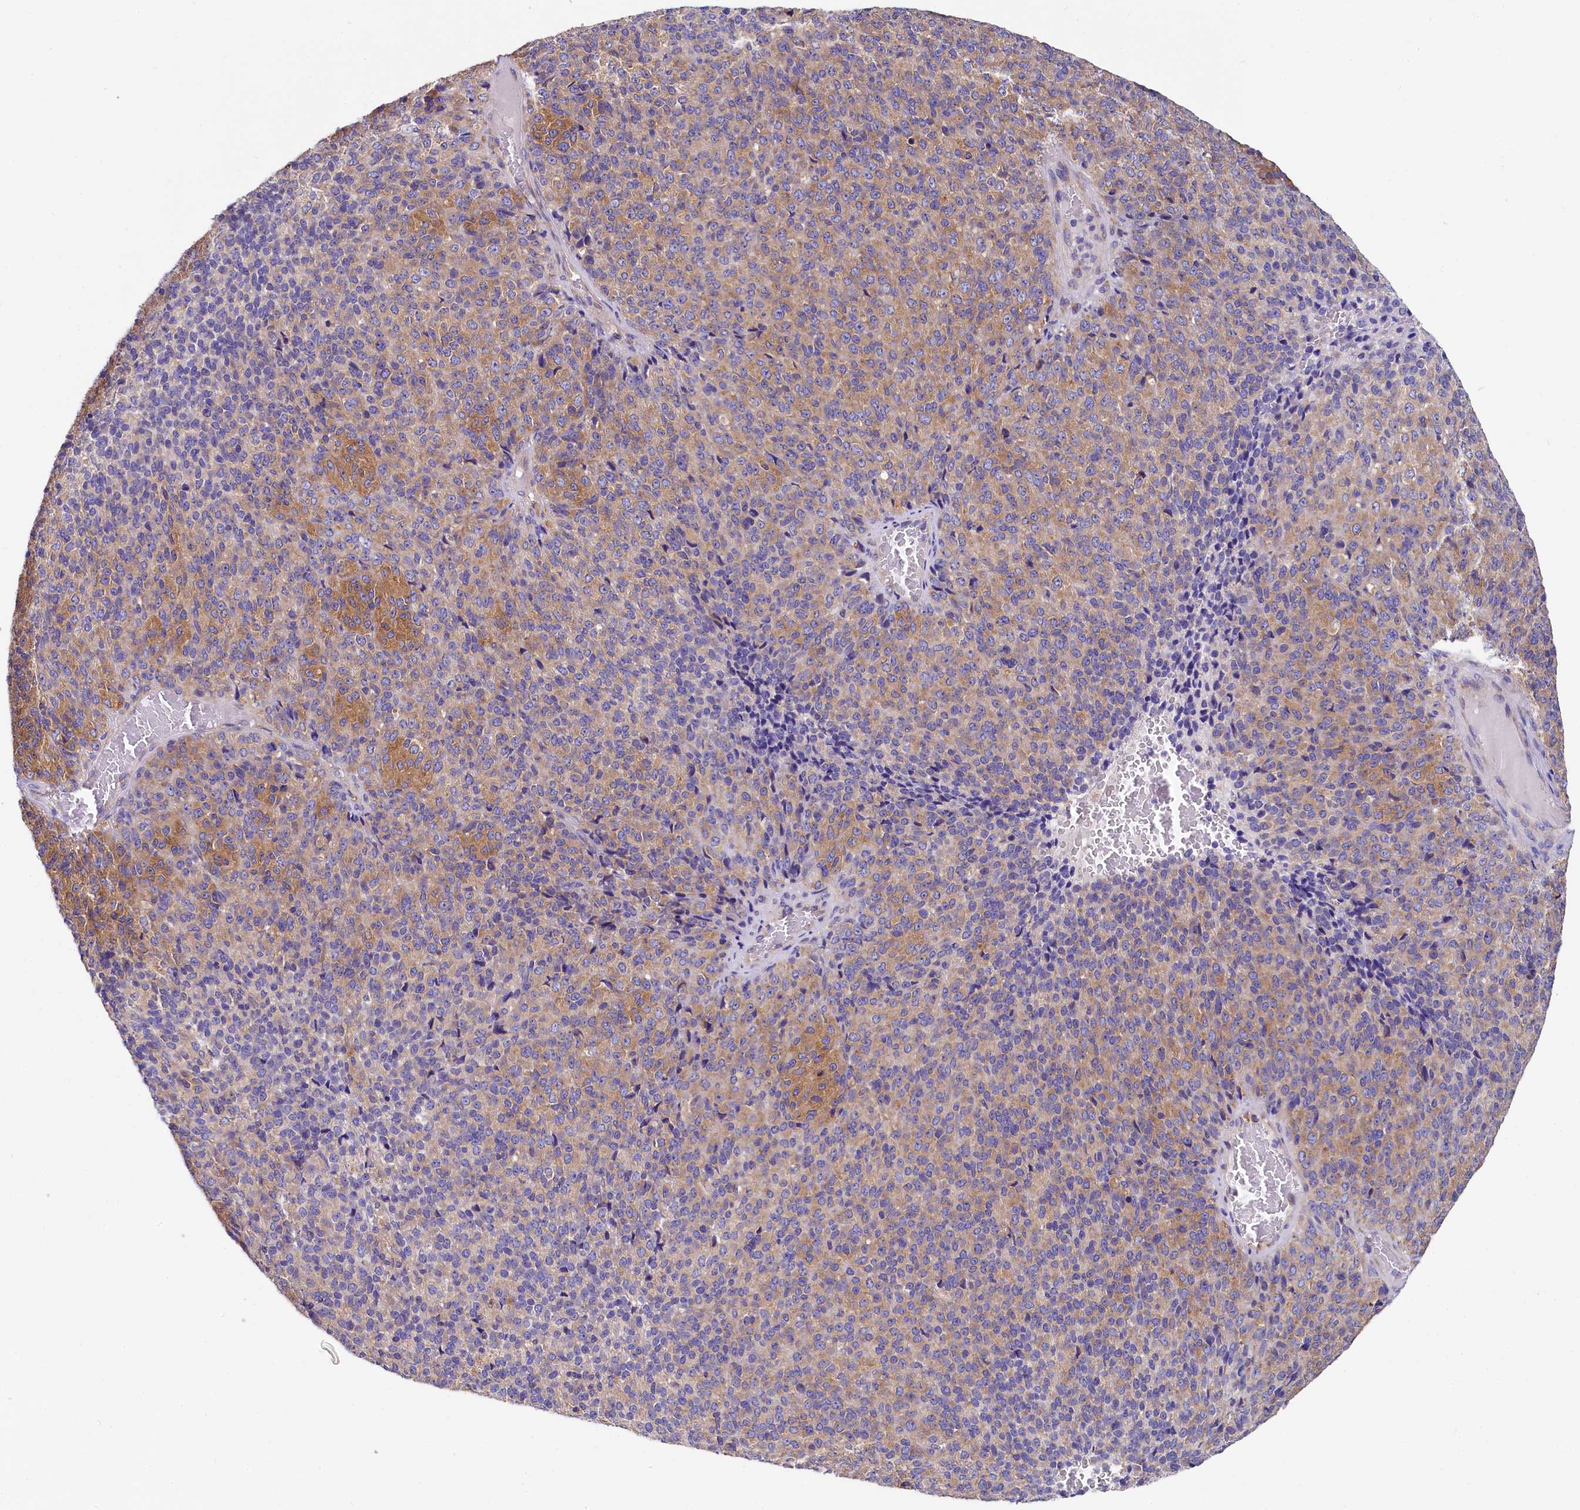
{"staining": {"intensity": "weak", "quantity": ">75%", "location": "cytoplasmic/membranous"}, "tissue": "melanoma", "cell_type": "Tumor cells", "image_type": "cancer", "snomed": [{"axis": "morphology", "description": "Malignant melanoma, Metastatic site"}, {"axis": "topography", "description": "Brain"}], "caption": "Melanoma stained with DAB (3,3'-diaminobenzidine) immunohistochemistry displays low levels of weak cytoplasmic/membranous positivity in about >75% of tumor cells. Ihc stains the protein of interest in brown and the nuclei are stained blue.", "gene": "QARS1", "patient": {"sex": "female", "age": 56}}